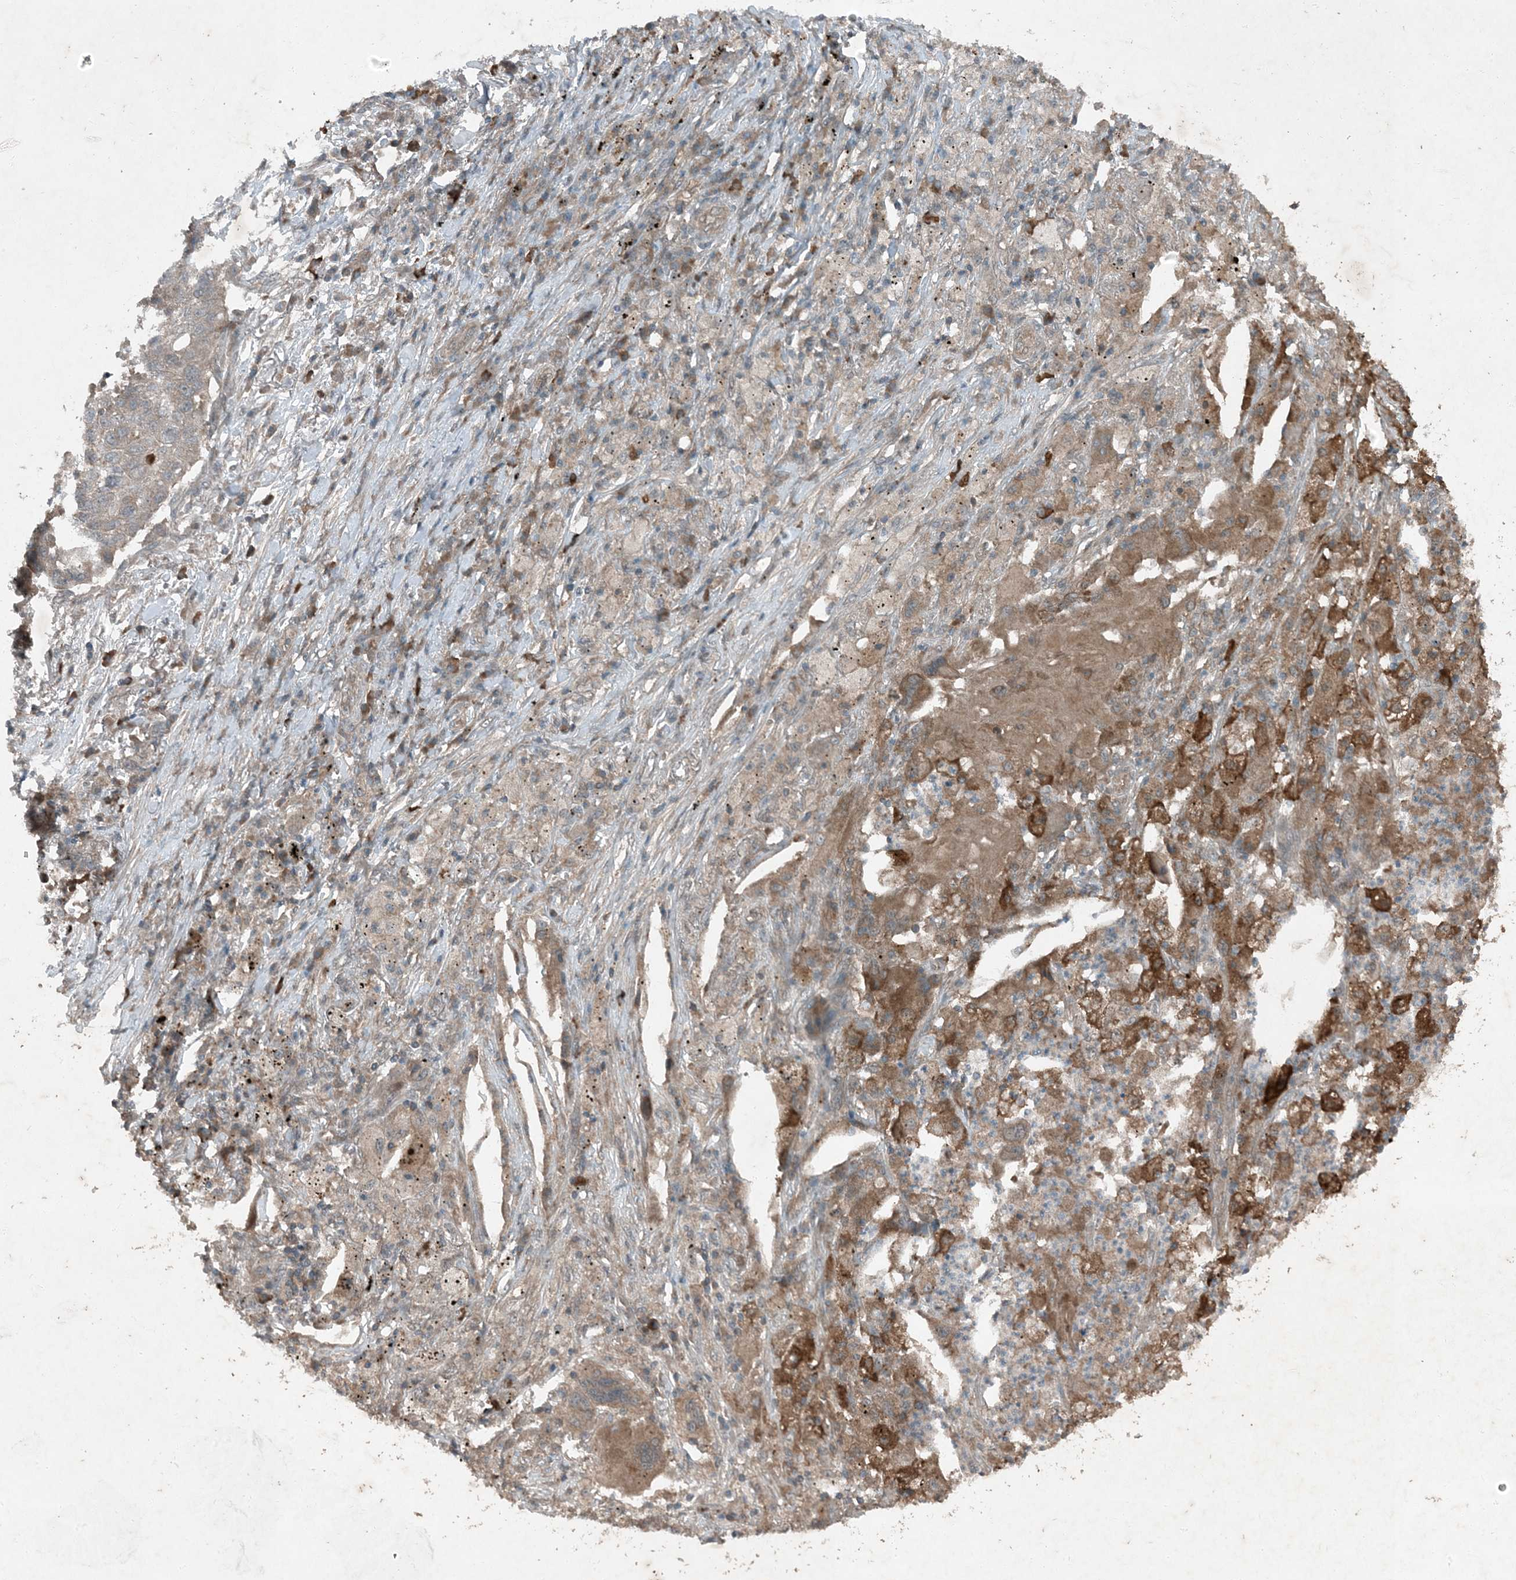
{"staining": {"intensity": "moderate", "quantity": ">75%", "location": "cytoplasmic/membranous"}, "tissue": "lung cancer", "cell_type": "Tumor cells", "image_type": "cancer", "snomed": [{"axis": "morphology", "description": "Squamous cell carcinoma, NOS"}, {"axis": "topography", "description": "Lung"}], "caption": "Immunohistochemistry (IHC) photomicrograph of neoplastic tissue: human lung squamous cell carcinoma stained using immunohistochemistry (IHC) reveals medium levels of moderate protein expression localized specifically in the cytoplasmic/membranous of tumor cells, appearing as a cytoplasmic/membranous brown color.", "gene": "MDN1", "patient": {"sex": "female", "age": 63}}